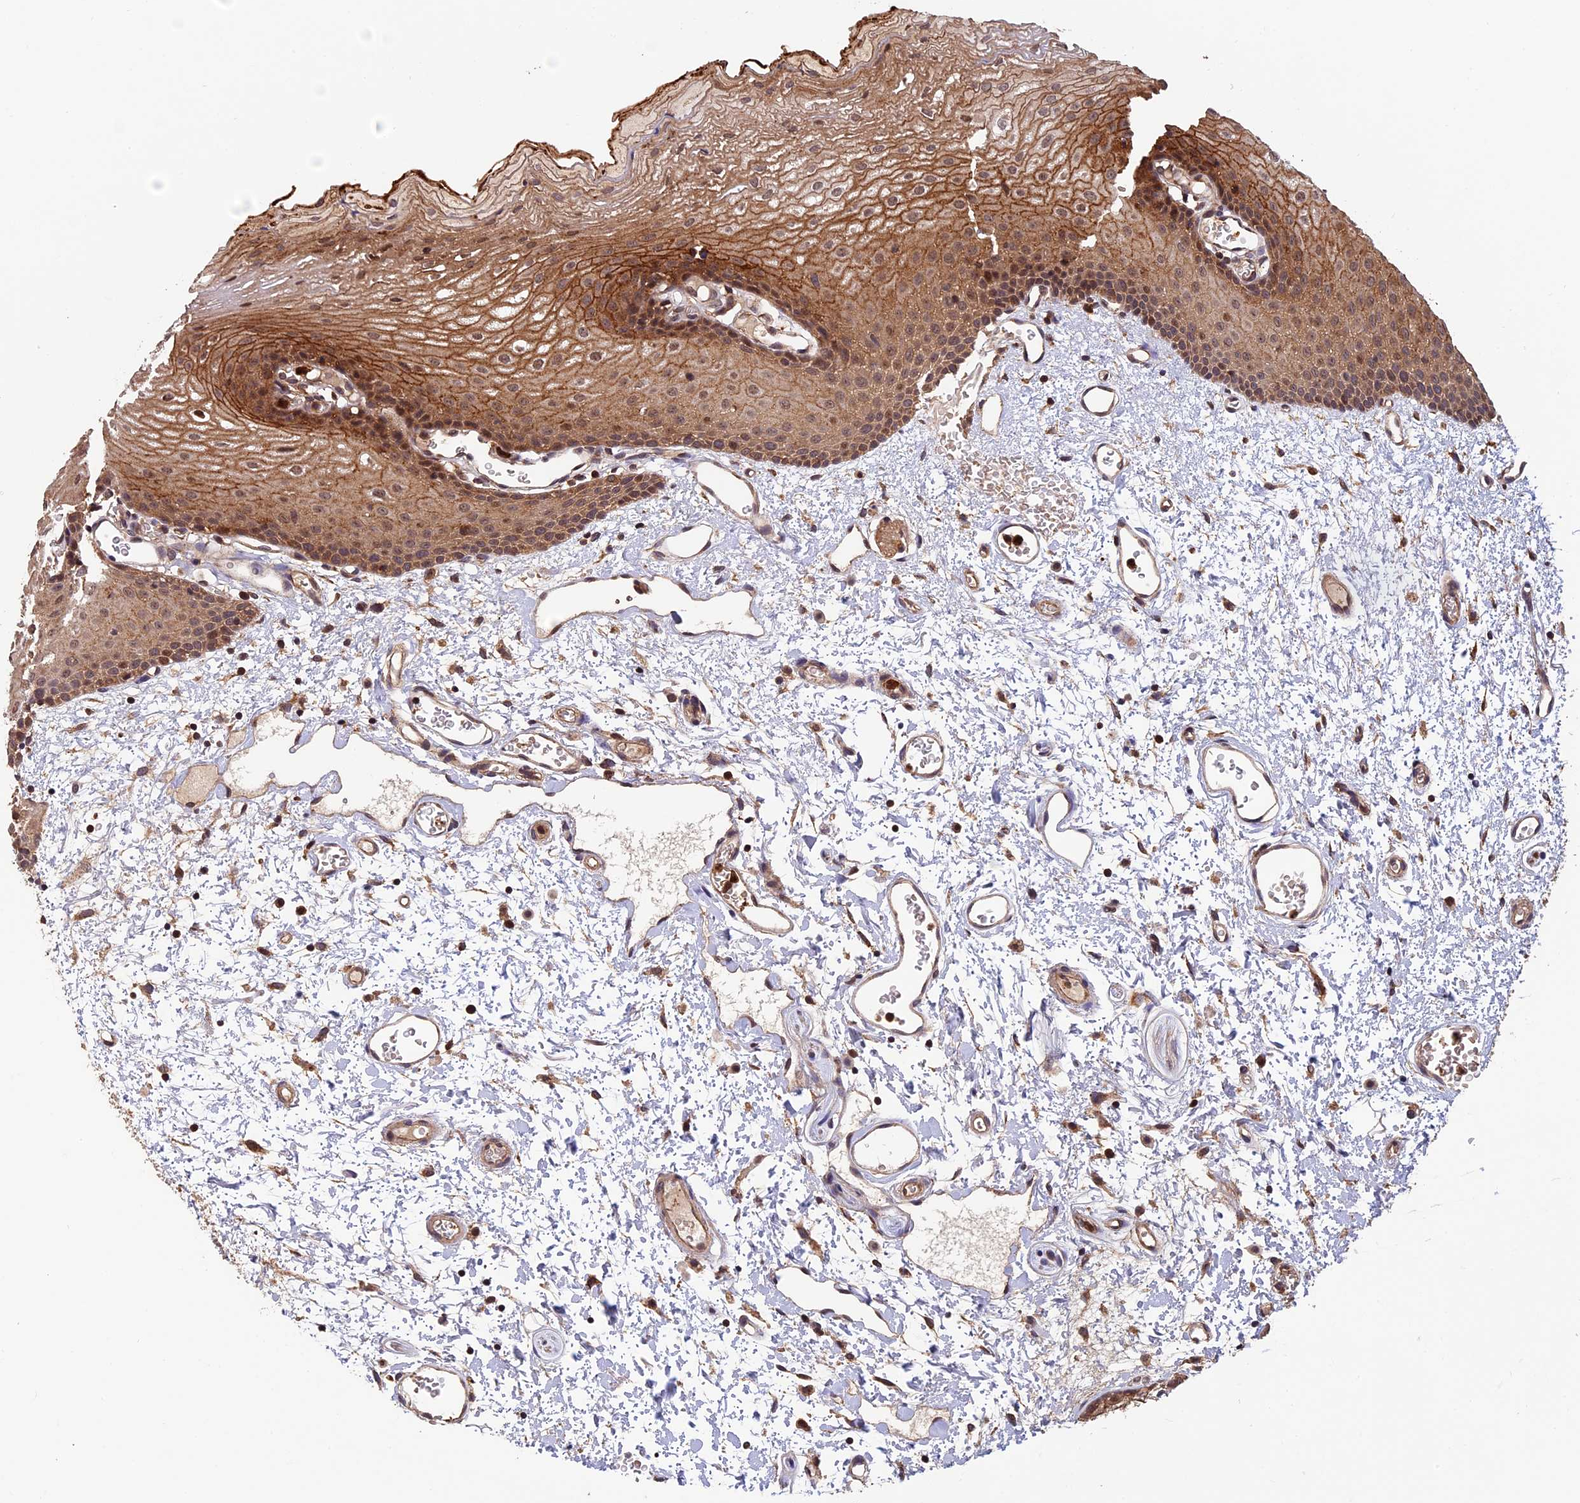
{"staining": {"intensity": "moderate", "quantity": ">75%", "location": "cytoplasmic/membranous,nuclear"}, "tissue": "oral mucosa", "cell_type": "Squamous epithelial cells", "image_type": "normal", "snomed": [{"axis": "morphology", "description": "Normal tissue, NOS"}, {"axis": "topography", "description": "Oral tissue"}], "caption": "Immunohistochemical staining of normal oral mucosa displays moderate cytoplasmic/membranous,nuclear protein staining in about >75% of squamous epithelial cells. Ihc stains the protein in brown and the nuclei are stained blue.", "gene": "PKD2L2", "patient": {"sex": "female", "age": 70}}